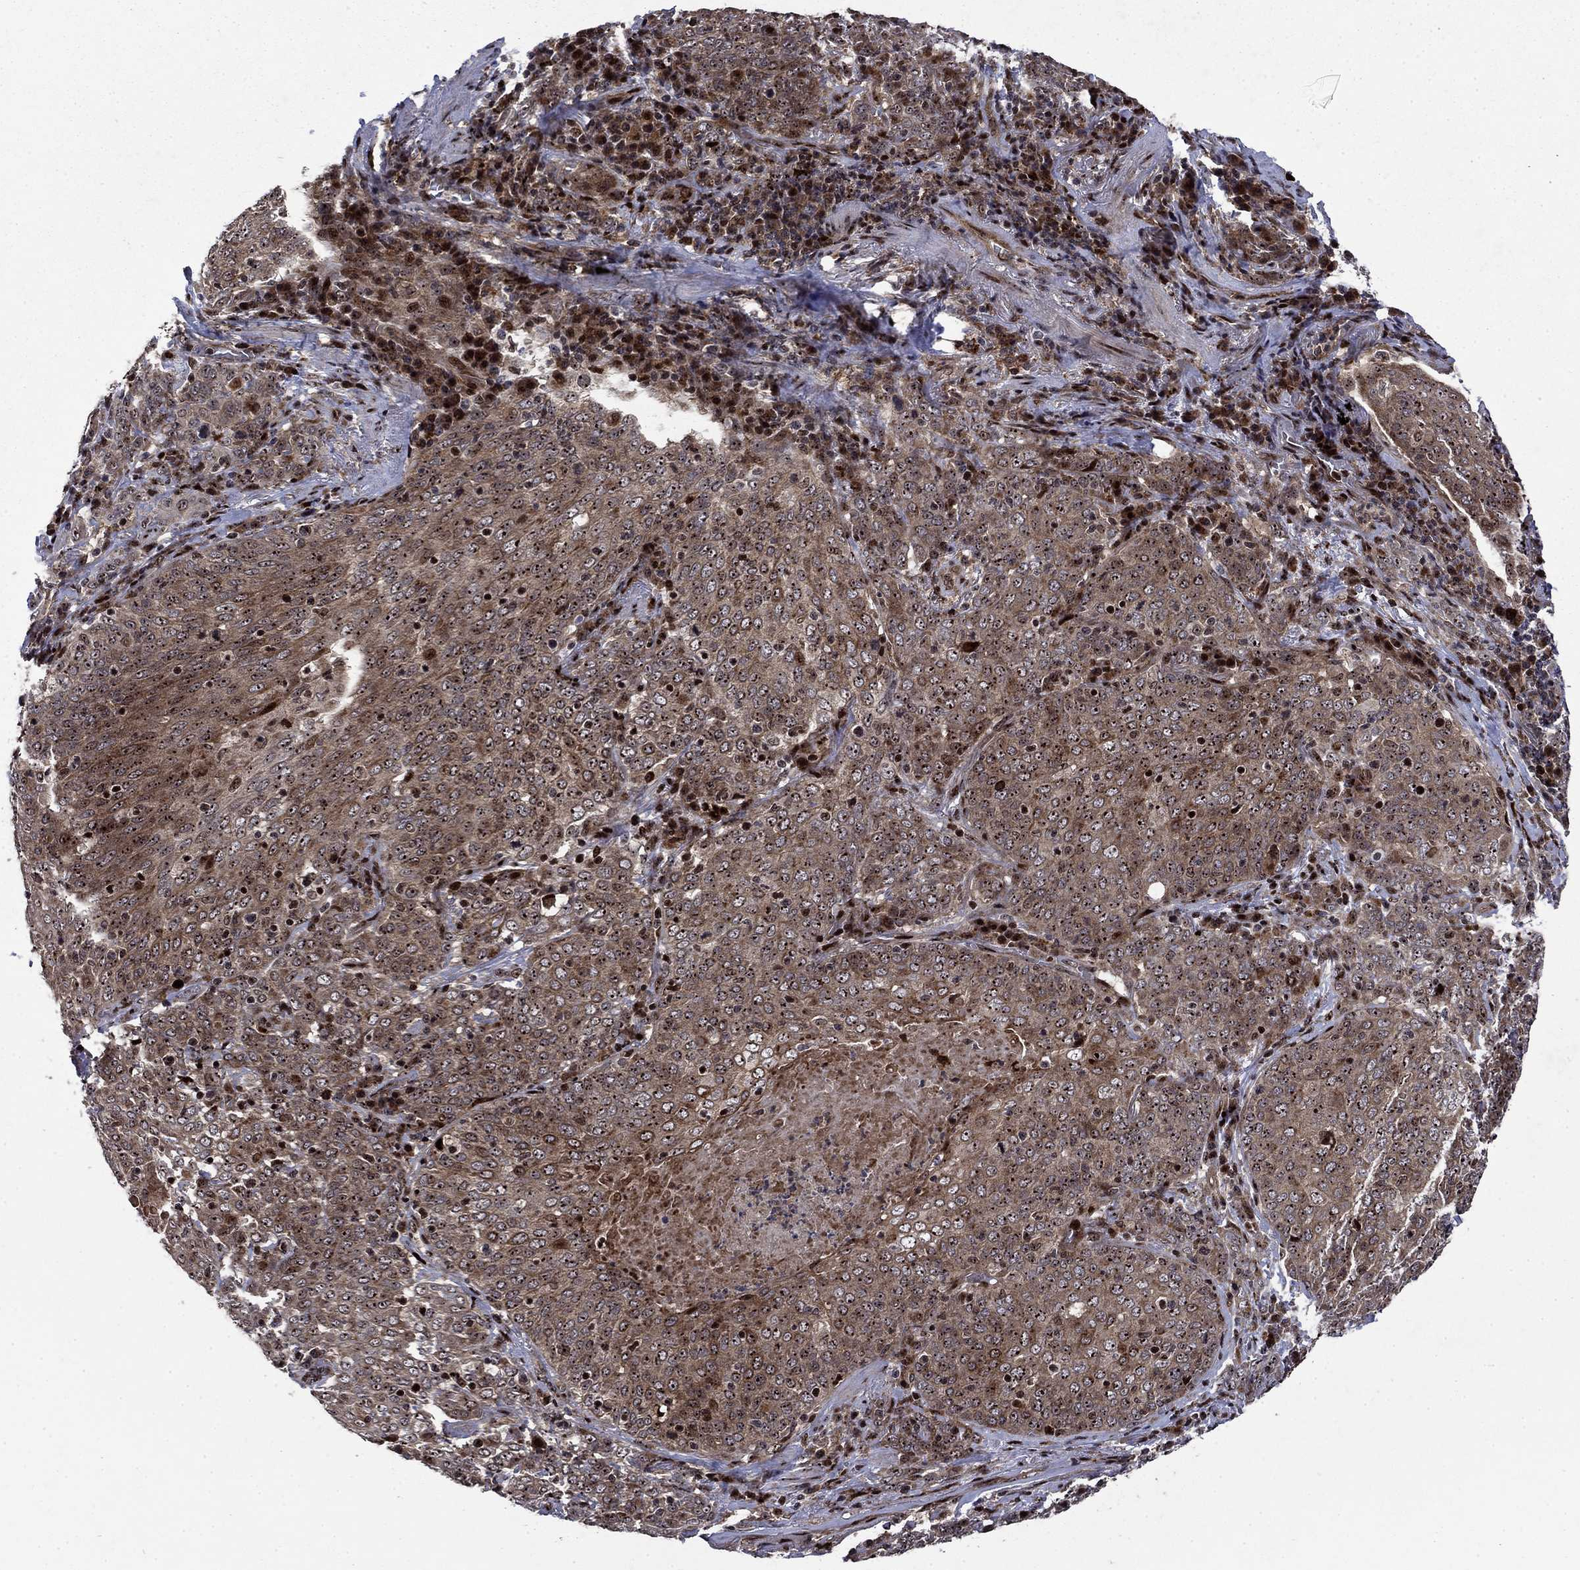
{"staining": {"intensity": "moderate", "quantity": ">75%", "location": "cytoplasmic/membranous,nuclear"}, "tissue": "lung cancer", "cell_type": "Tumor cells", "image_type": "cancer", "snomed": [{"axis": "morphology", "description": "Squamous cell carcinoma, NOS"}, {"axis": "topography", "description": "Lung"}], "caption": "The image displays a brown stain indicating the presence of a protein in the cytoplasmic/membranous and nuclear of tumor cells in lung cancer. (brown staining indicates protein expression, while blue staining denotes nuclei).", "gene": "AGTPBP1", "patient": {"sex": "male", "age": 82}}